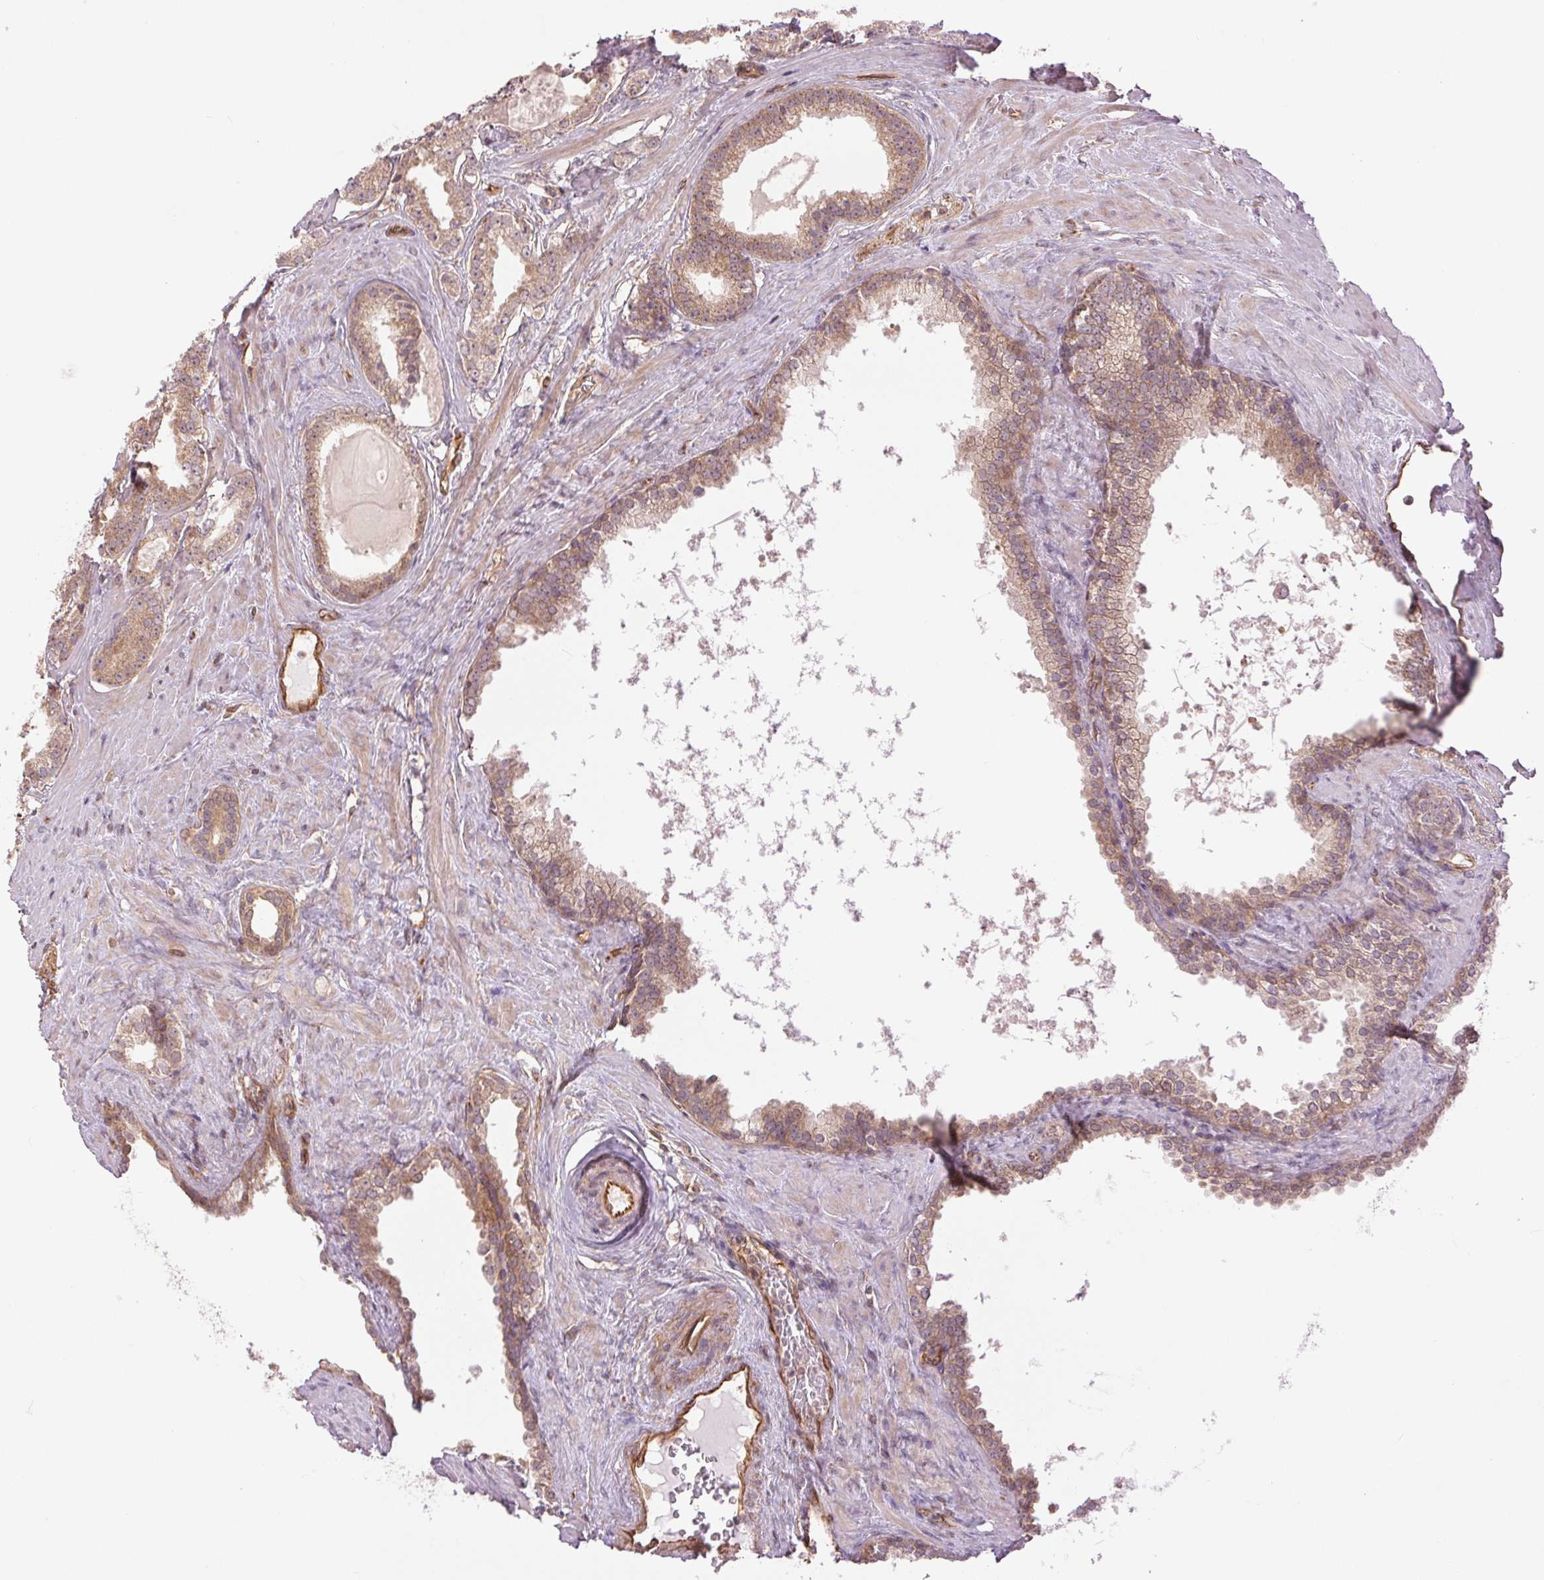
{"staining": {"intensity": "weak", "quantity": ">75%", "location": "cytoplasmic/membranous"}, "tissue": "prostate cancer", "cell_type": "Tumor cells", "image_type": "cancer", "snomed": [{"axis": "morphology", "description": "Adenocarcinoma, Low grade"}, {"axis": "topography", "description": "Prostate"}], "caption": "Protein expression analysis of human prostate low-grade adenocarcinoma reveals weak cytoplasmic/membranous positivity in about >75% of tumor cells.", "gene": "STARD7", "patient": {"sex": "male", "age": 65}}